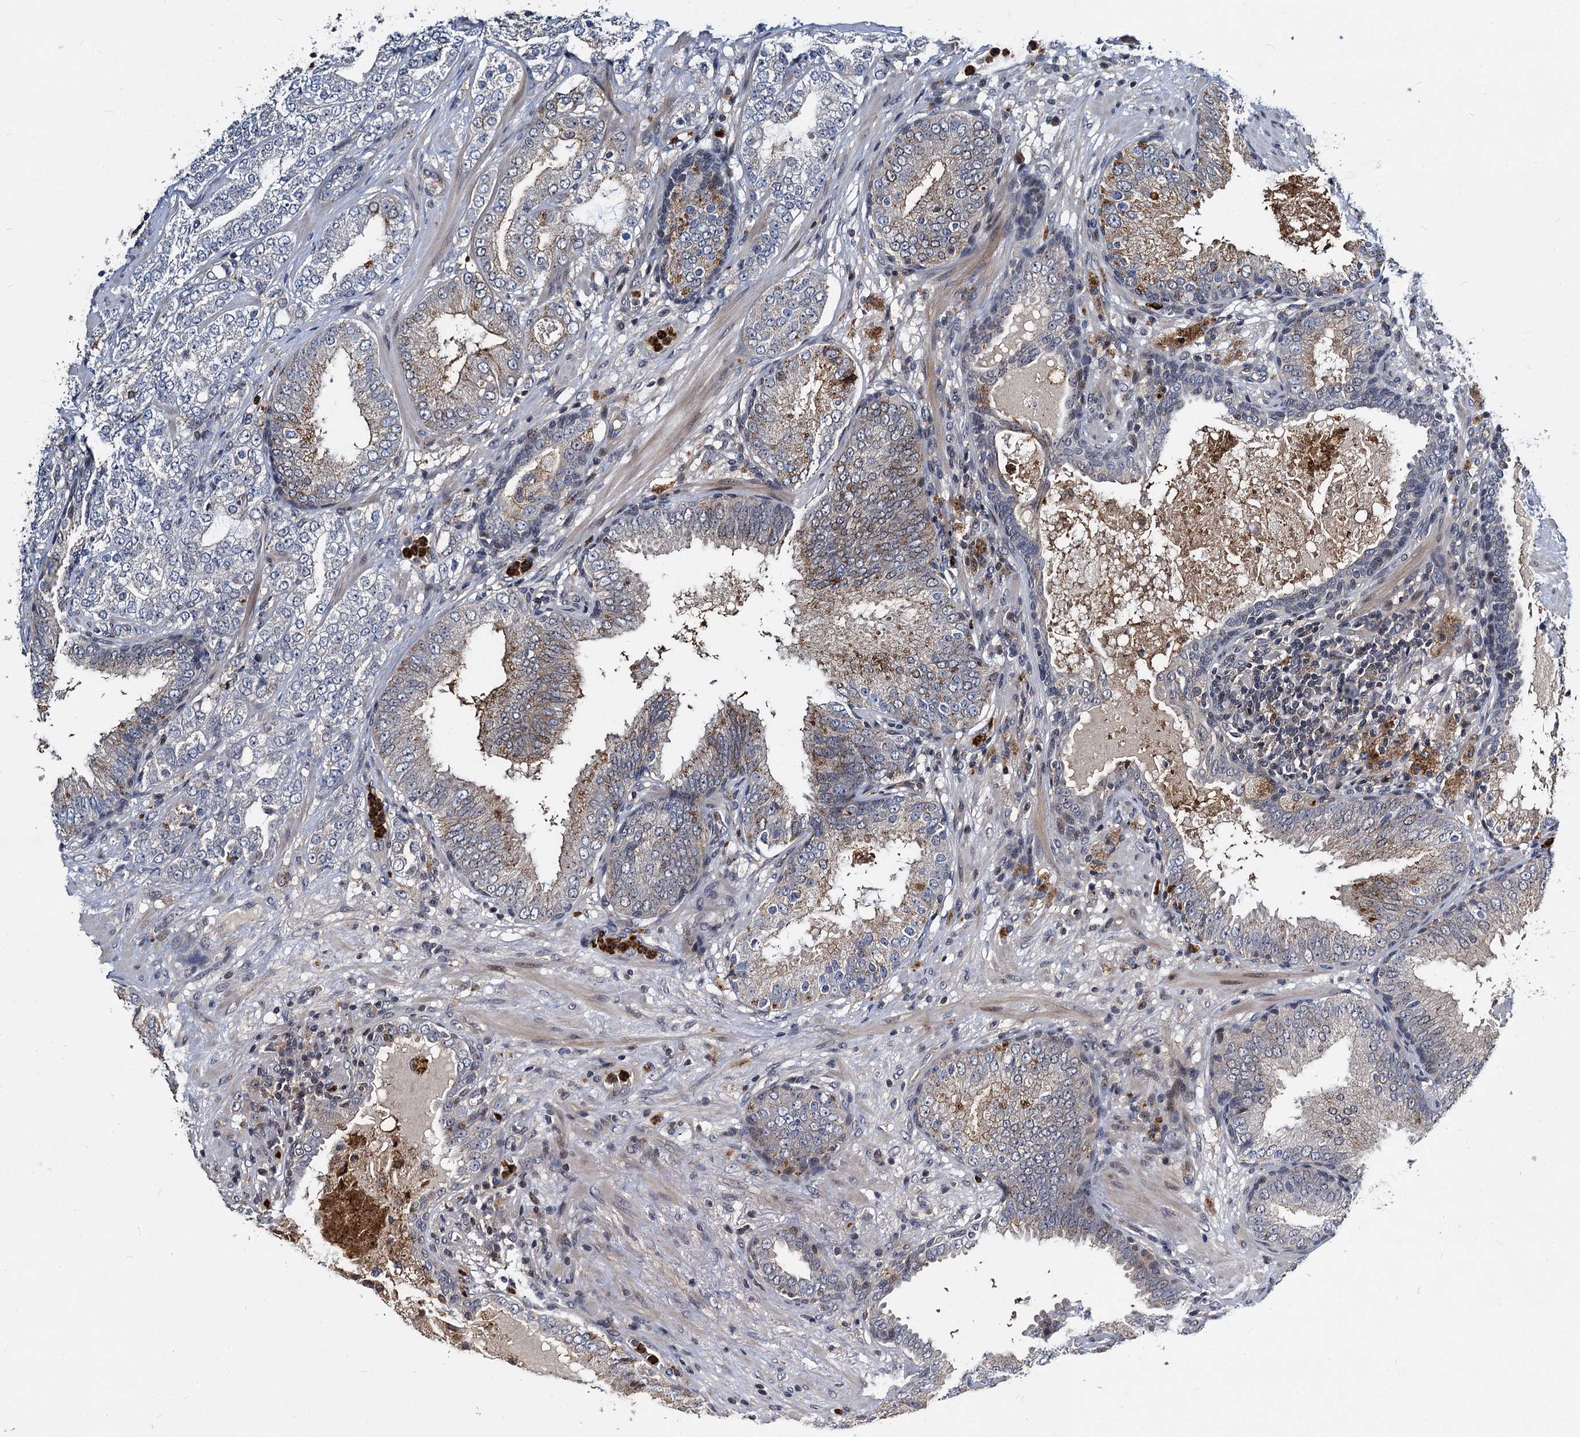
{"staining": {"intensity": "moderate", "quantity": "<25%", "location": "cytoplasmic/membranous"}, "tissue": "prostate cancer", "cell_type": "Tumor cells", "image_type": "cancer", "snomed": [{"axis": "morphology", "description": "Adenocarcinoma, High grade"}, {"axis": "topography", "description": "Prostate"}], "caption": "This photomicrograph displays immunohistochemistry (IHC) staining of human prostate cancer (high-grade adenocarcinoma), with low moderate cytoplasmic/membranous positivity in approximately <25% of tumor cells.", "gene": "ATG101", "patient": {"sex": "male", "age": 64}}